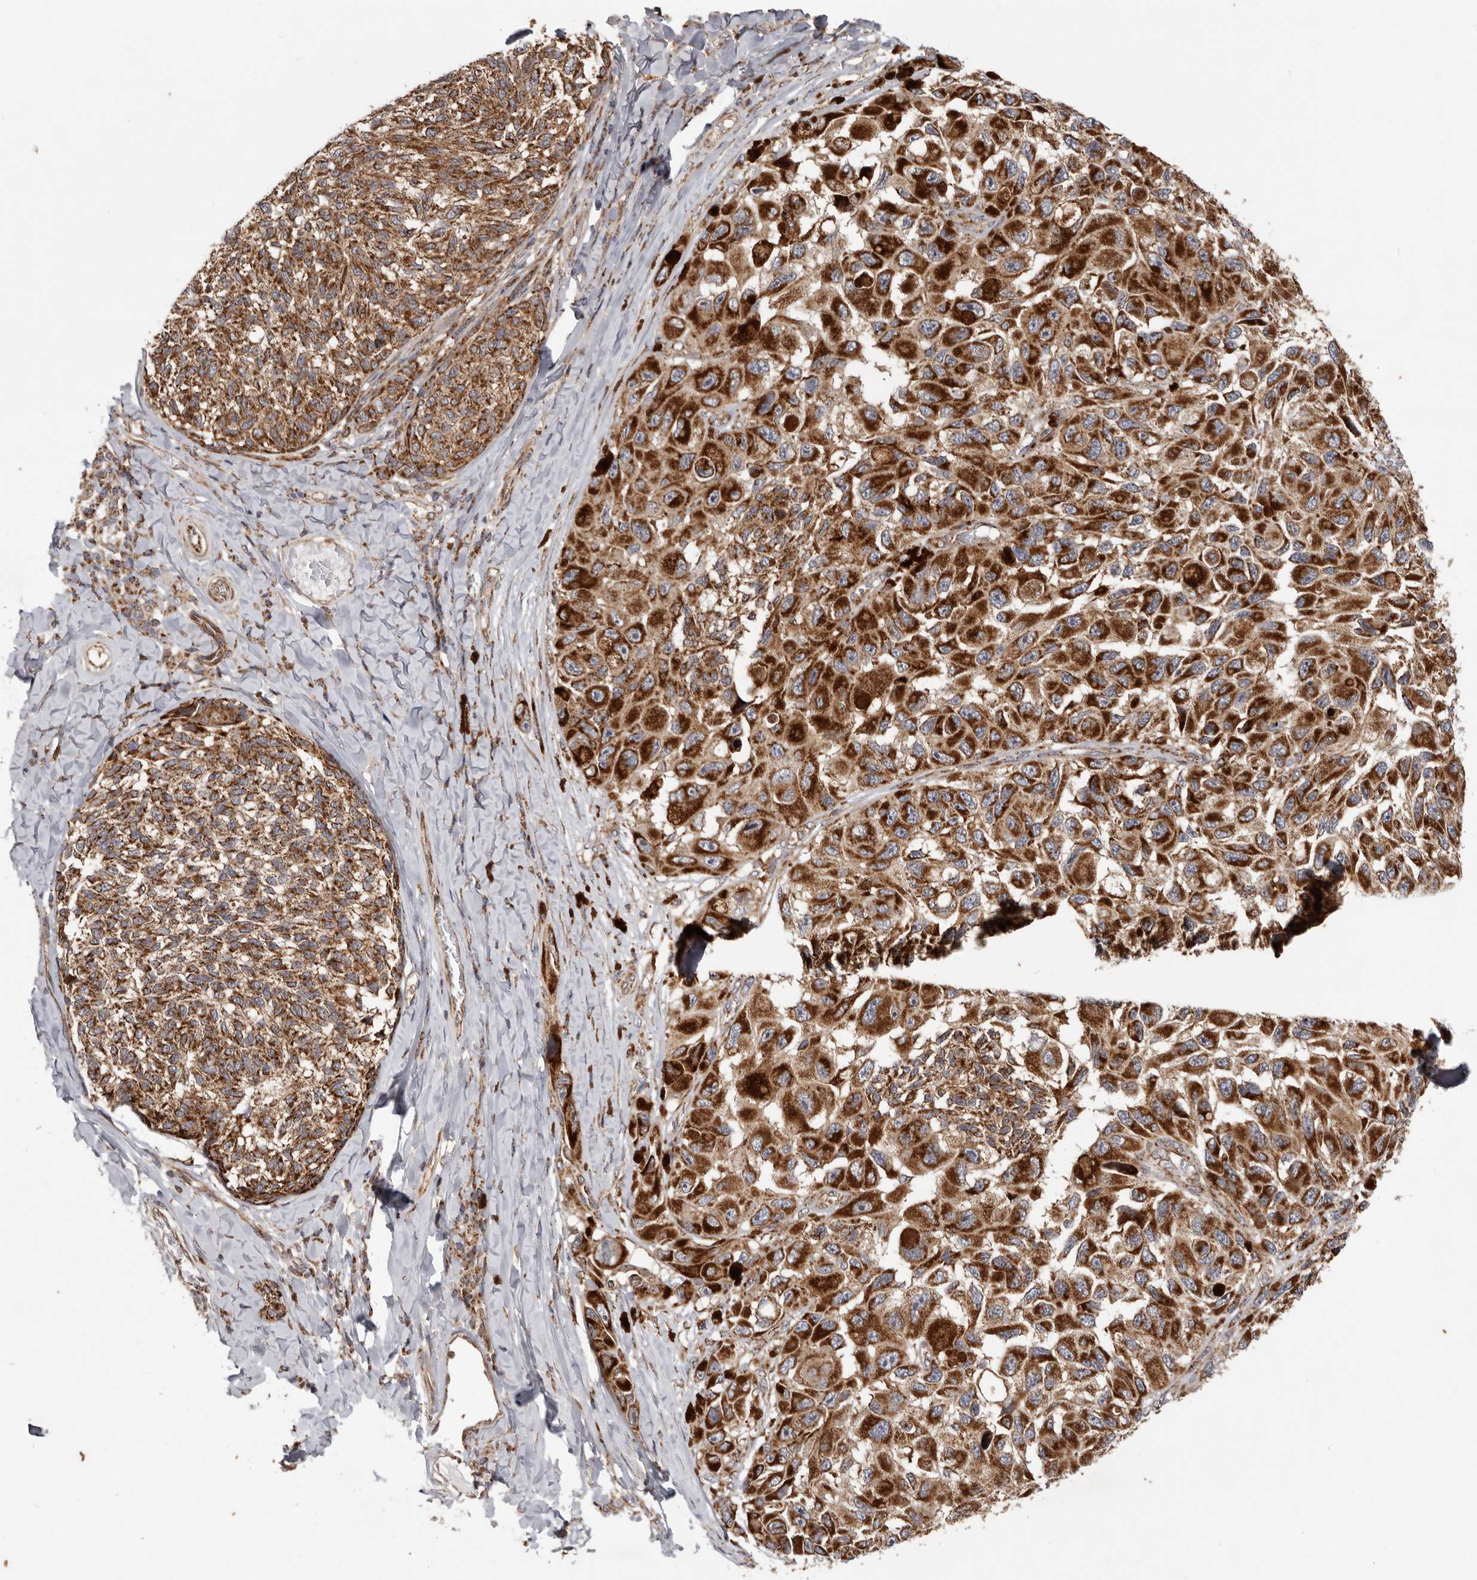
{"staining": {"intensity": "strong", "quantity": ">75%", "location": "cytoplasmic/membranous"}, "tissue": "melanoma", "cell_type": "Tumor cells", "image_type": "cancer", "snomed": [{"axis": "morphology", "description": "Malignant melanoma, NOS"}, {"axis": "topography", "description": "Skin"}], "caption": "The photomicrograph reveals immunohistochemical staining of melanoma. There is strong cytoplasmic/membranous staining is appreciated in about >75% of tumor cells.", "gene": "MRPS10", "patient": {"sex": "female", "age": 73}}